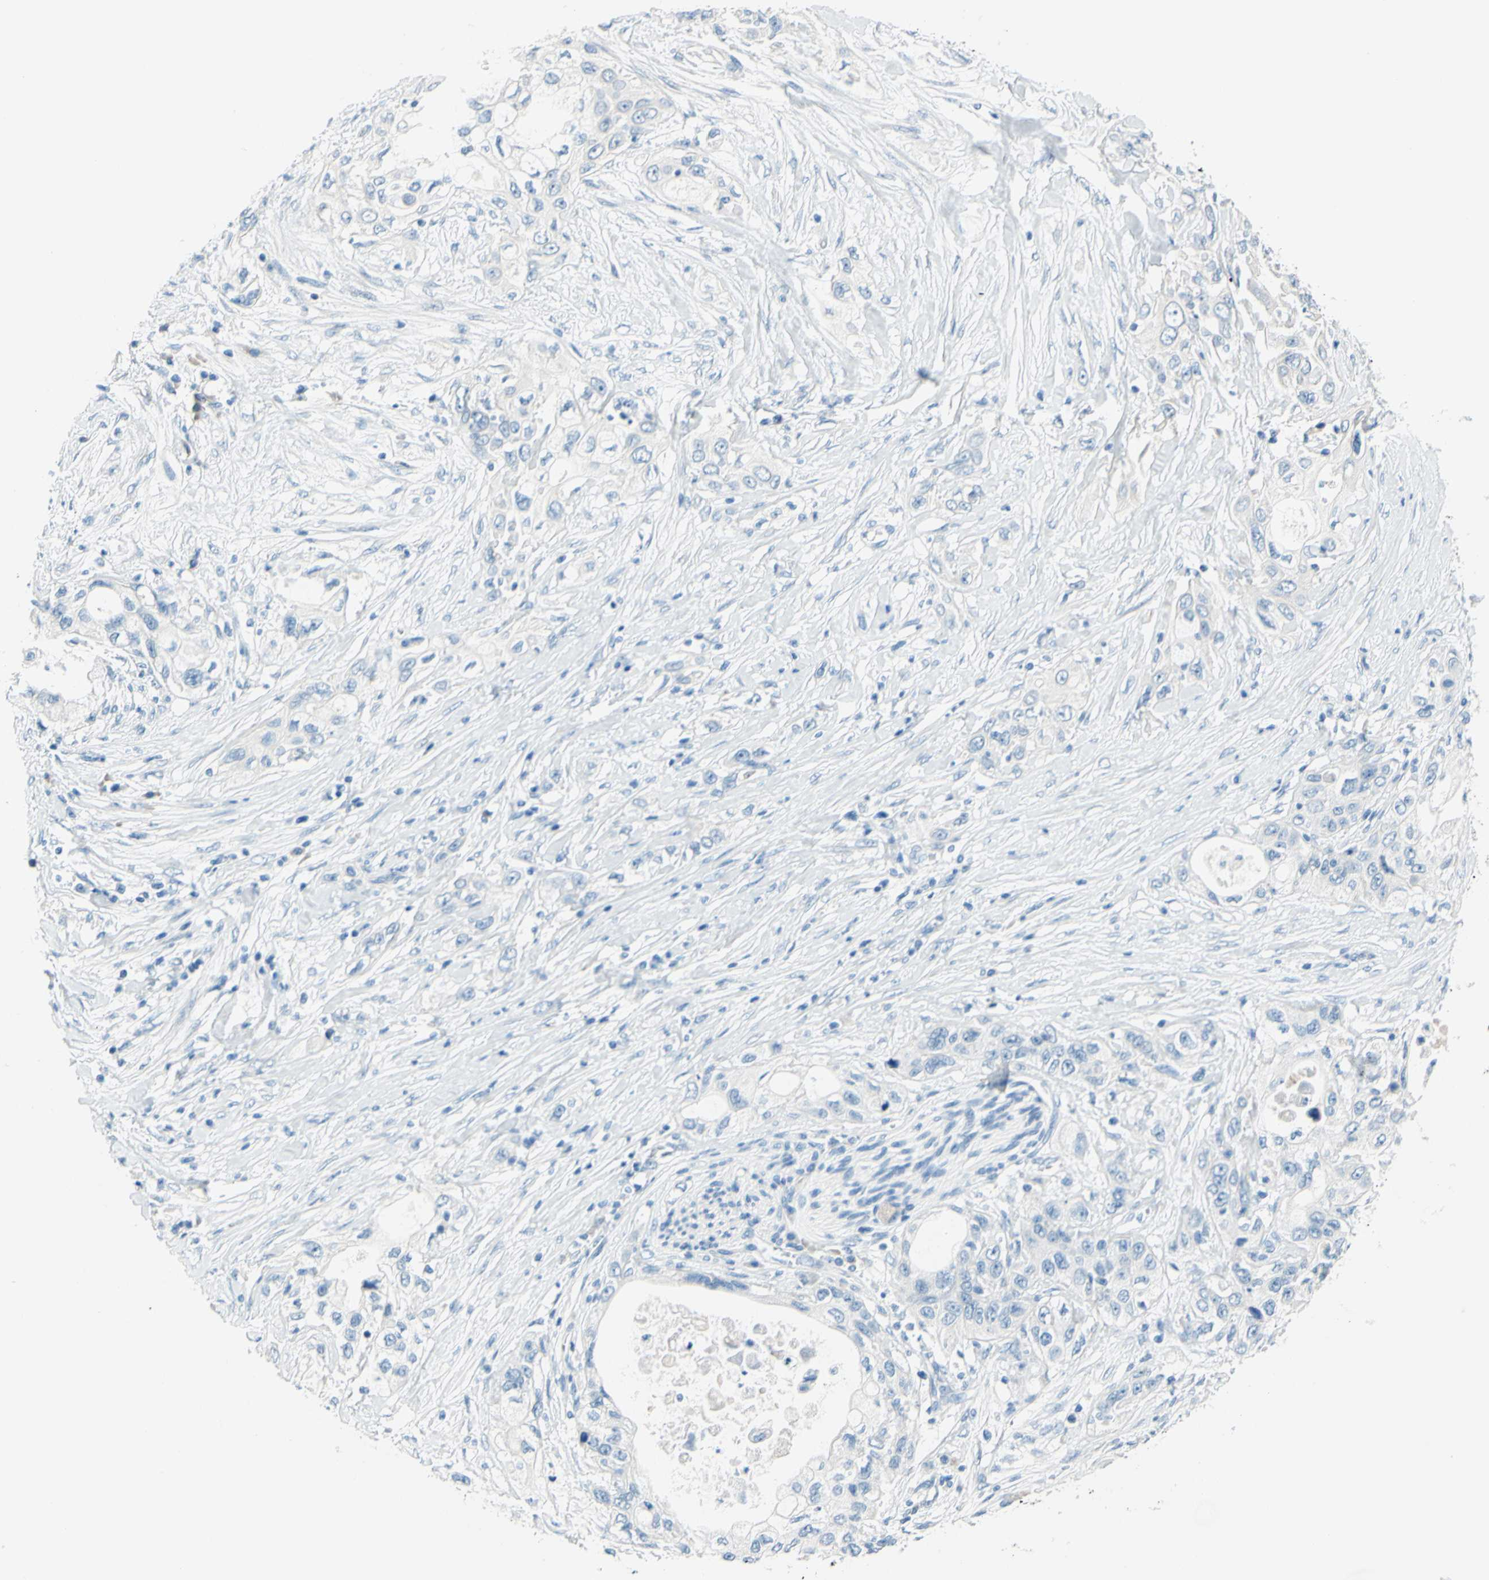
{"staining": {"intensity": "negative", "quantity": "none", "location": "none"}, "tissue": "pancreatic cancer", "cell_type": "Tumor cells", "image_type": "cancer", "snomed": [{"axis": "morphology", "description": "Adenocarcinoma, NOS"}, {"axis": "topography", "description": "Pancreas"}], "caption": "Photomicrograph shows no protein expression in tumor cells of pancreatic cancer tissue. (DAB (3,3'-diaminobenzidine) immunohistochemistry (IHC) with hematoxylin counter stain).", "gene": "SLC1A2", "patient": {"sex": "female", "age": 70}}